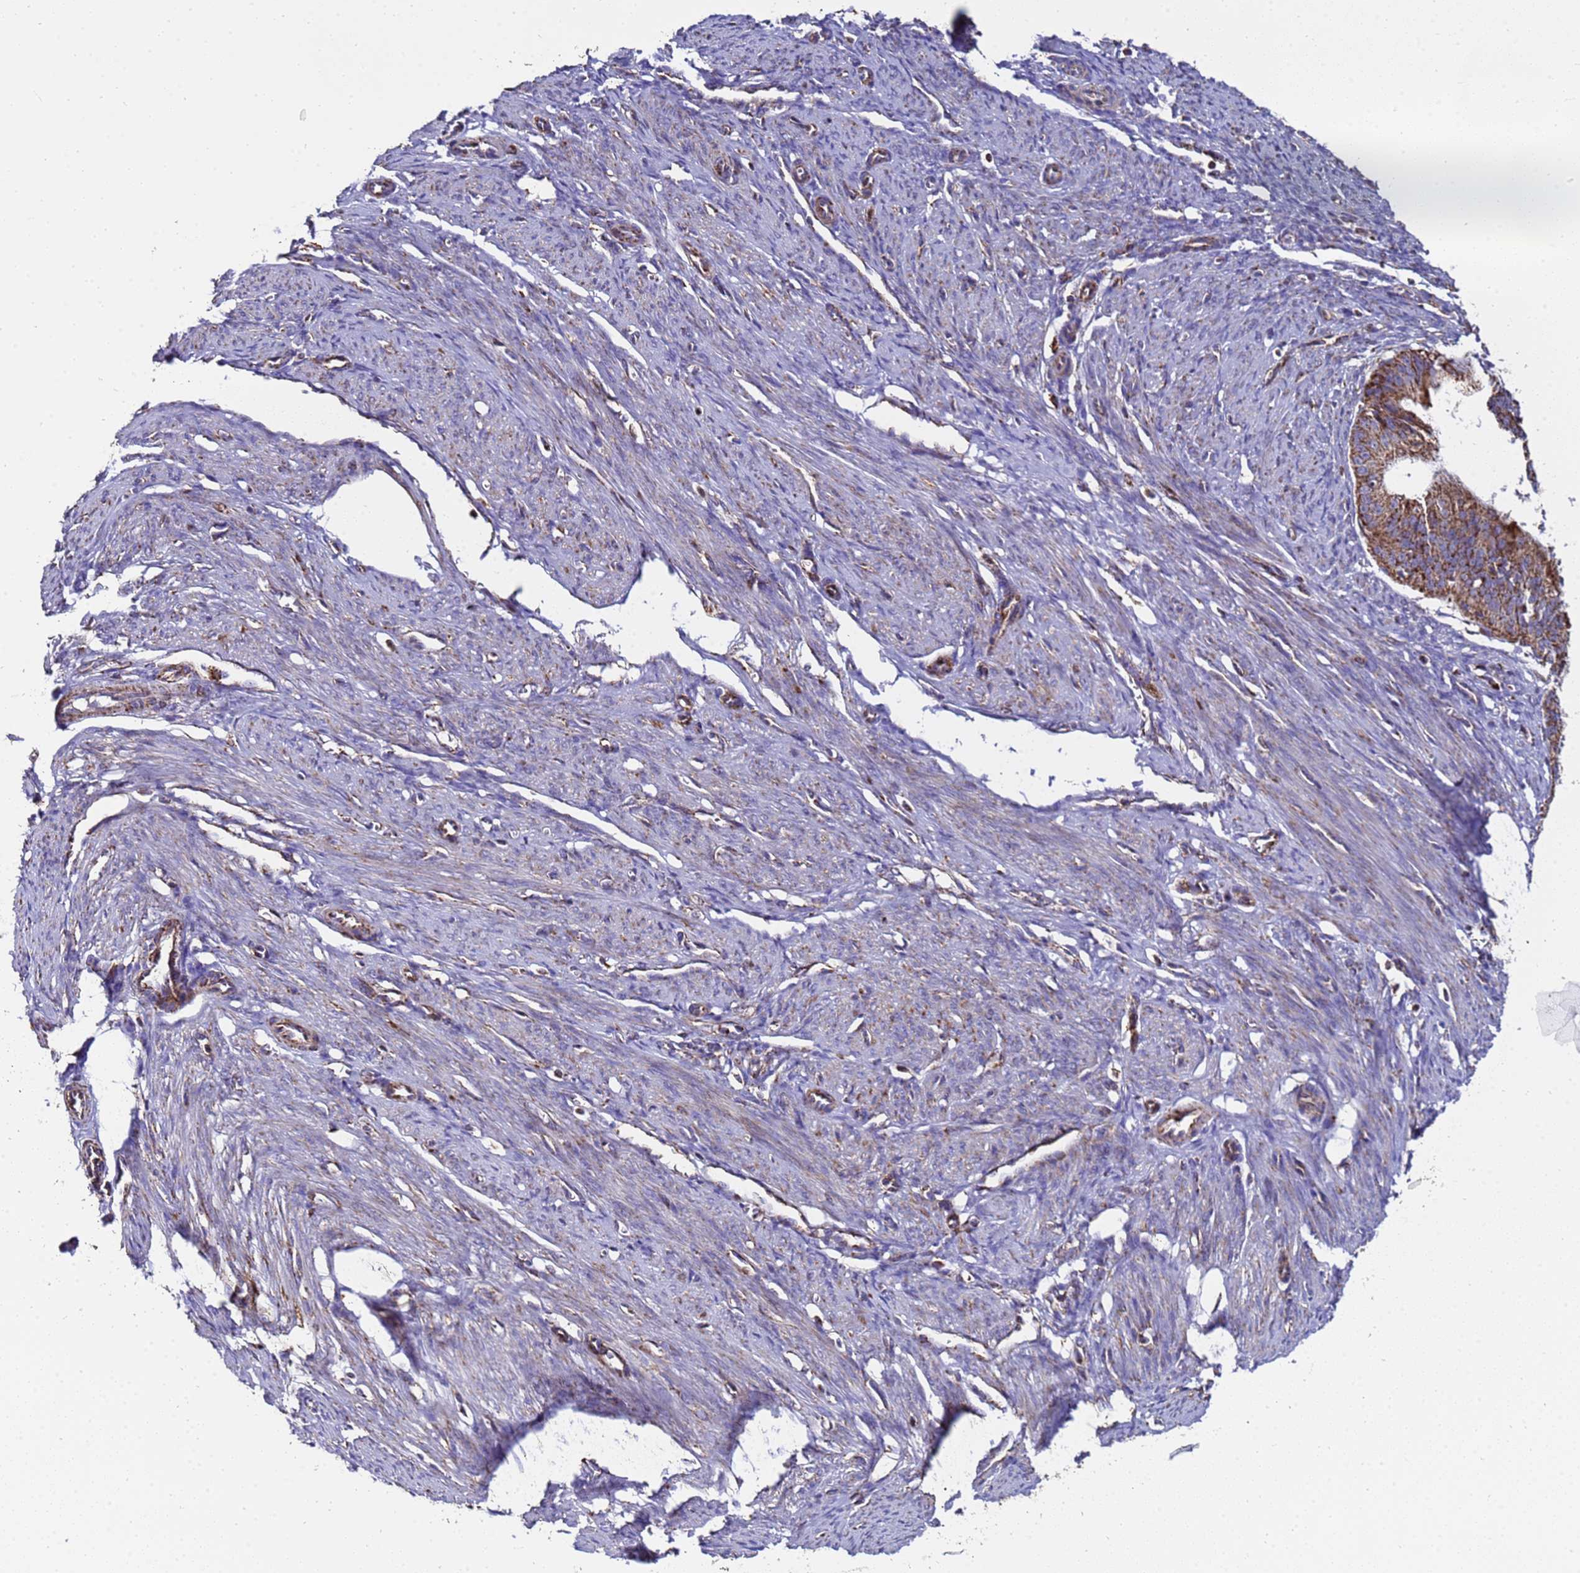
{"staining": {"intensity": "moderate", "quantity": ">75%", "location": "cytoplasmic/membranous"}, "tissue": "endometrial cancer", "cell_type": "Tumor cells", "image_type": "cancer", "snomed": [{"axis": "morphology", "description": "Adenocarcinoma, NOS"}, {"axis": "topography", "description": "Endometrium"}], "caption": "High-magnification brightfield microscopy of endometrial cancer (adenocarcinoma) stained with DAB (3,3'-diaminobenzidine) (brown) and counterstained with hematoxylin (blue). tumor cells exhibit moderate cytoplasmic/membranous expression is appreciated in approximately>75% of cells.", "gene": "MRPS12", "patient": {"sex": "female", "age": 51}}